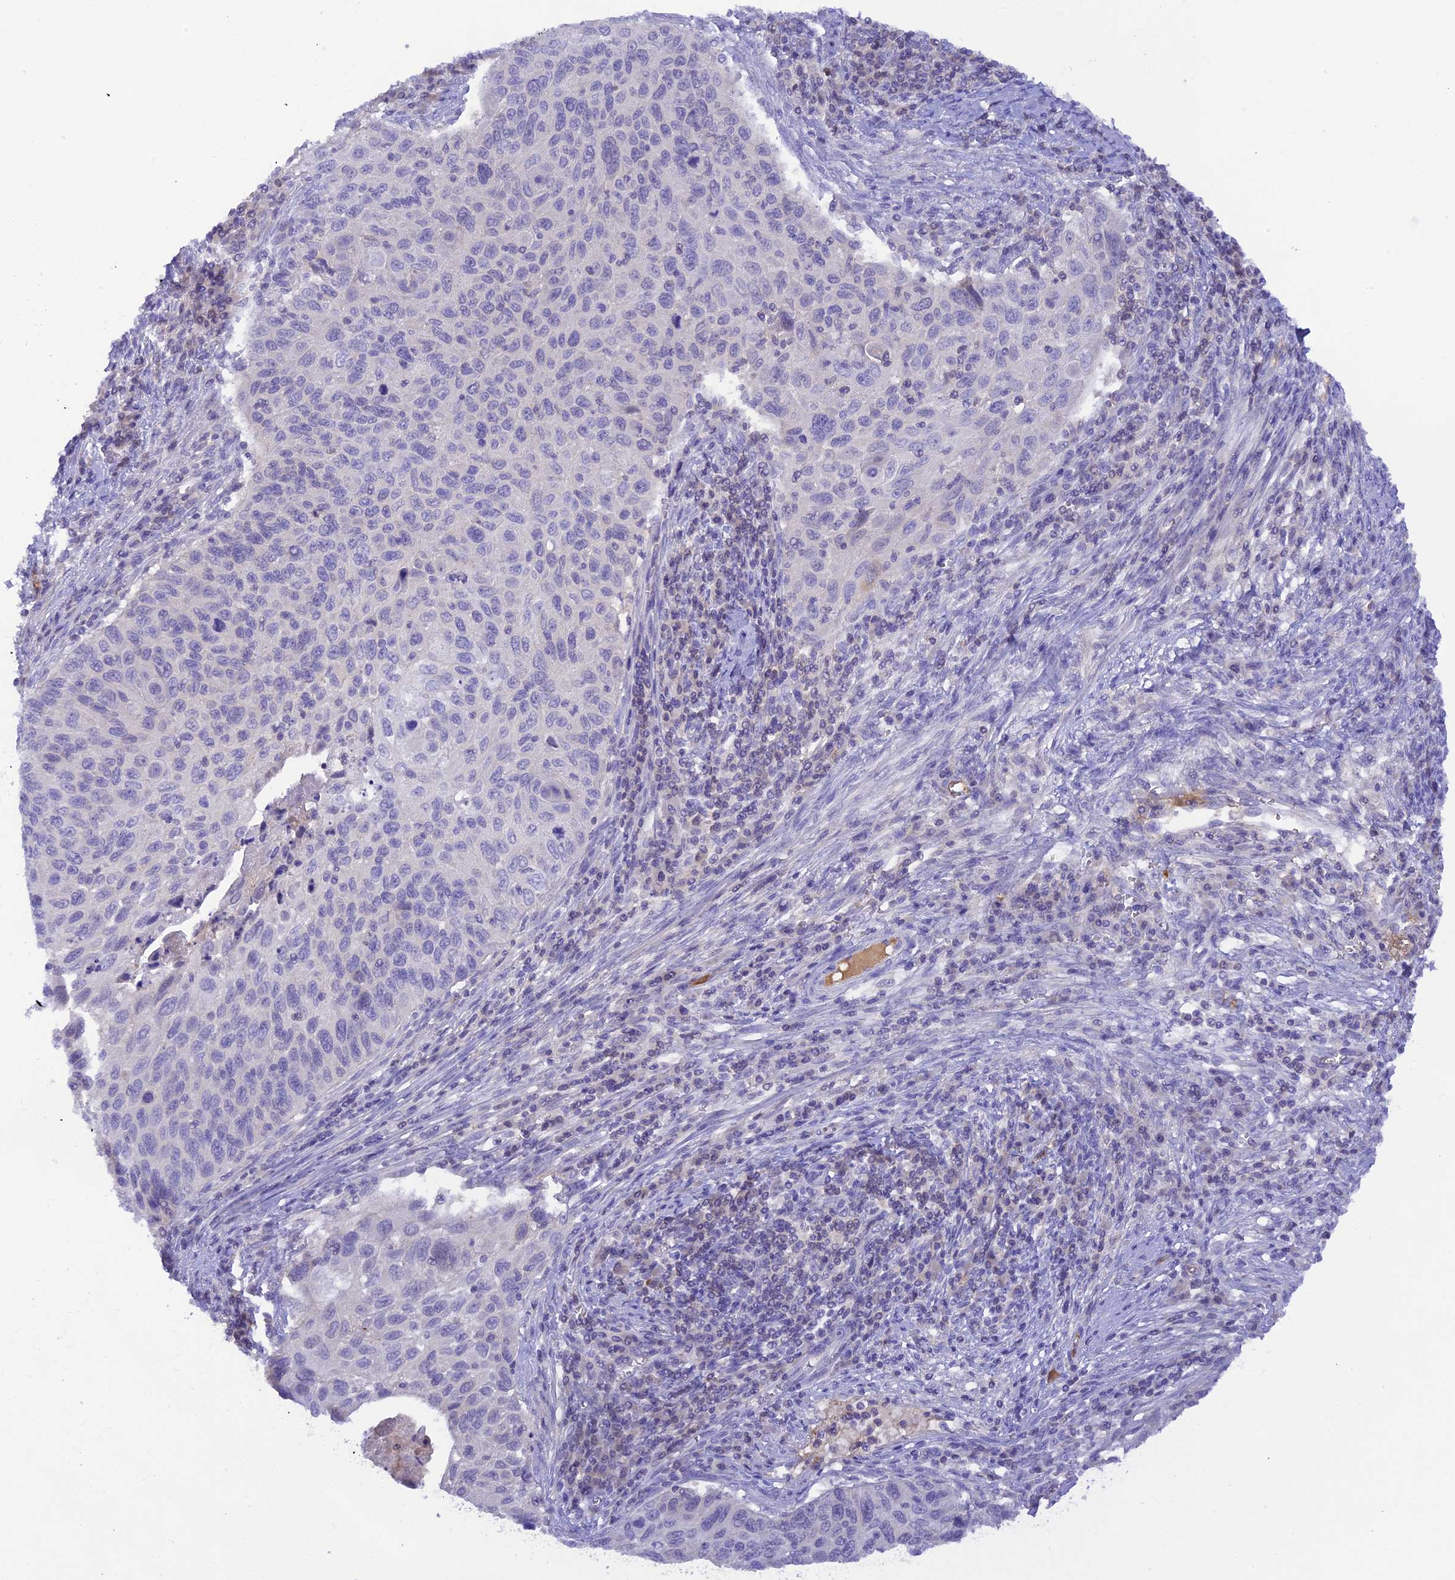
{"staining": {"intensity": "negative", "quantity": "none", "location": "none"}, "tissue": "cervical cancer", "cell_type": "Tumor cells", "image_type": "cancer", "snomed": [{"axis": "morphology", "description": "Squamous cell carcinoma, NOS"}, {"axis": "topography", "description": "Cervix"}], "caption": "Cervical cancer was stained to show a protein in brown. There is no significant positivity in tumor cells.", "gene": "HDHD2", "patient": {"sex": "female", "age": 70}}